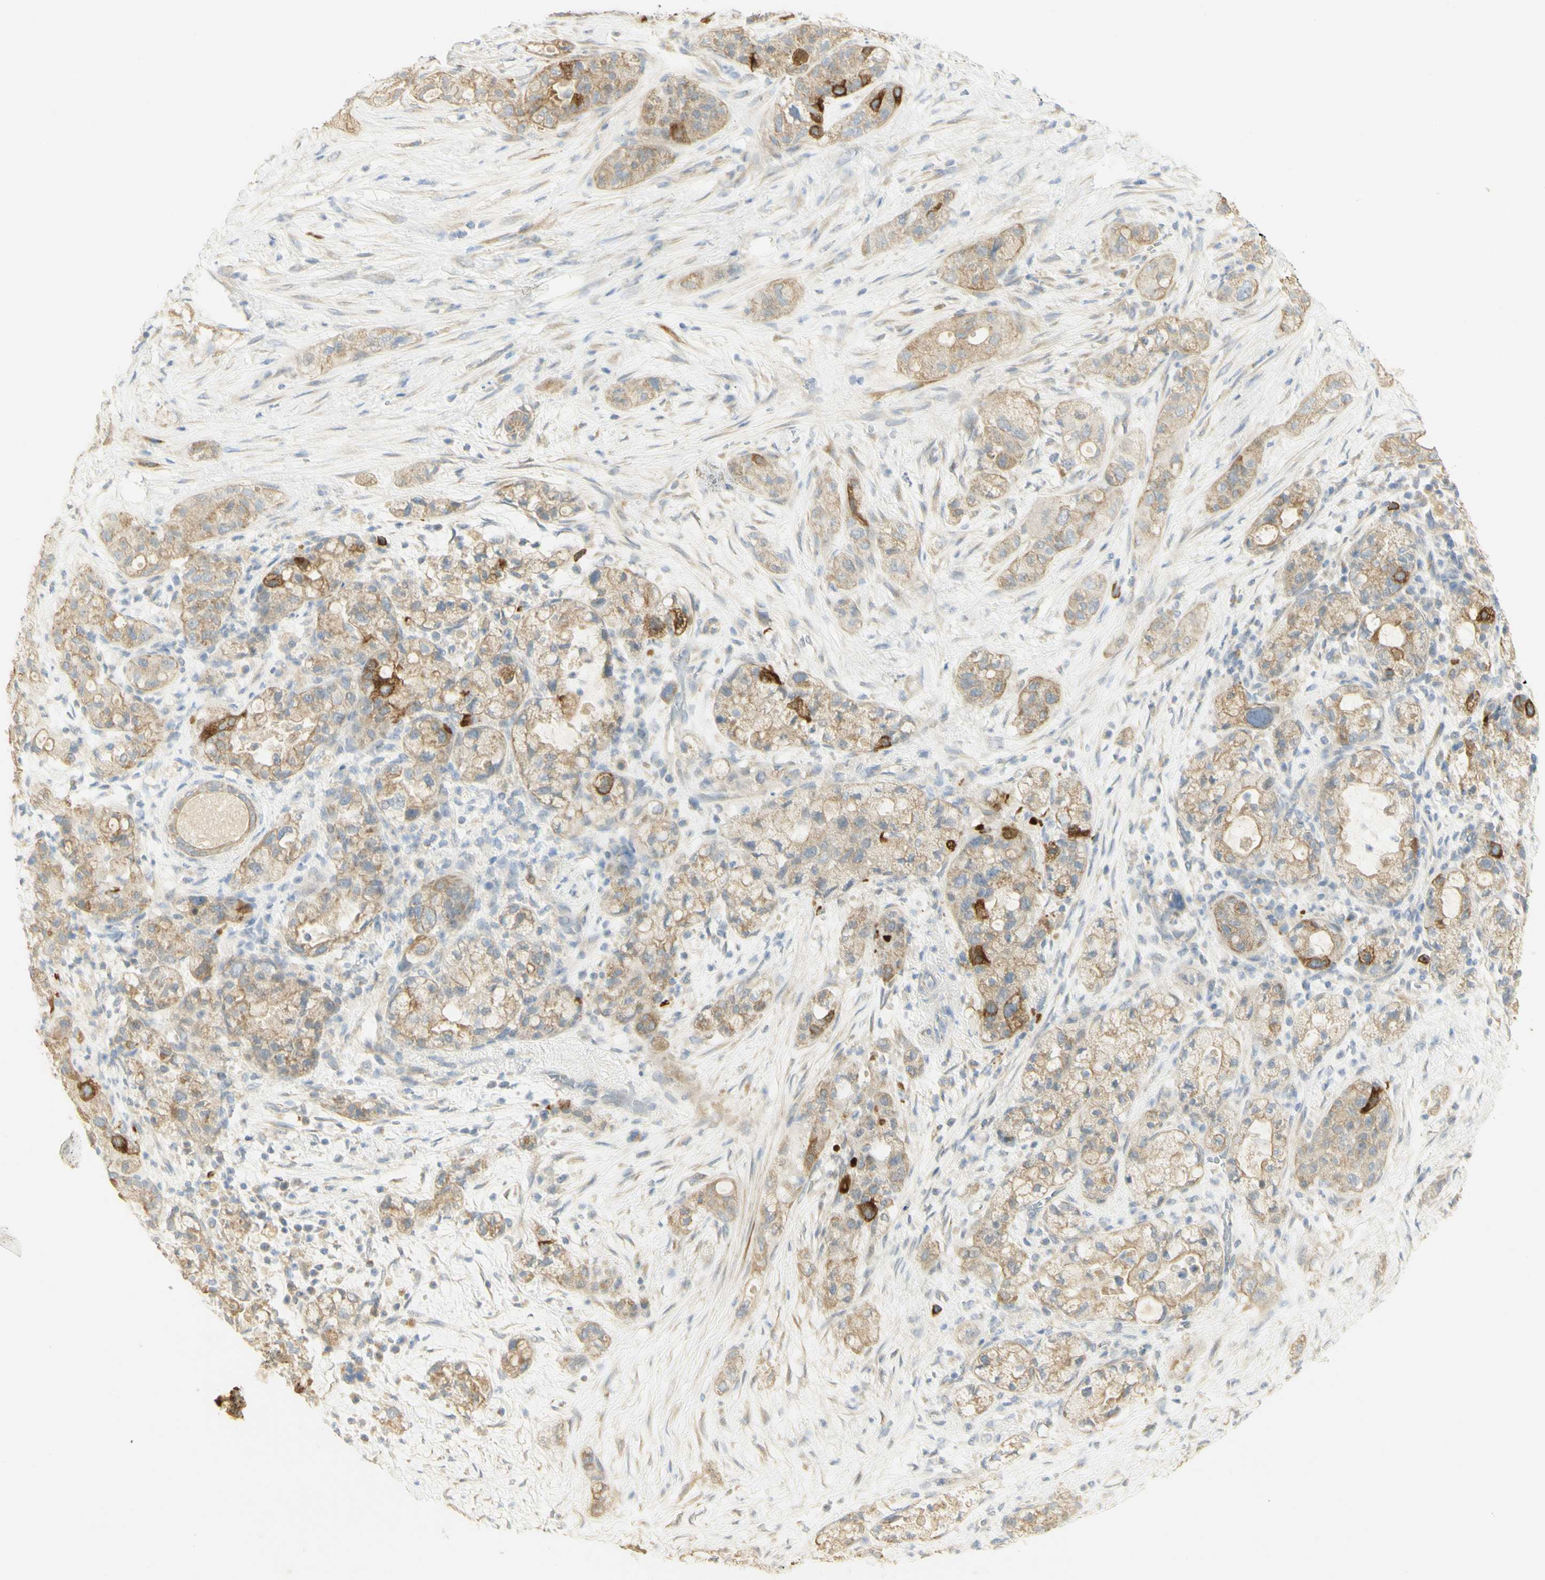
{"staining": {"intensity": "strong", "quantity": "<25%", "location": "cytoplasmic/membranous"}, "tissue": "pancreatic cancer", "cell_type": "Tumor cells", "image_type": "cancer", "snomed": [{"axis": "morphology", "description": "Adenocarcinoma, NOS"}, {"axis": "topography", "description": "Pancreas"}], "caption": "Immunohistochemical staining of human pancreatic adenocarcinoma displays strong cytoplasmic/membranous protein positivity in about <25% of tumor cells. The protein is shown in brown color, while the nuclei are stained blue.", "gene": "KIF11", "patient": {"sex": "female", "age": 78}}